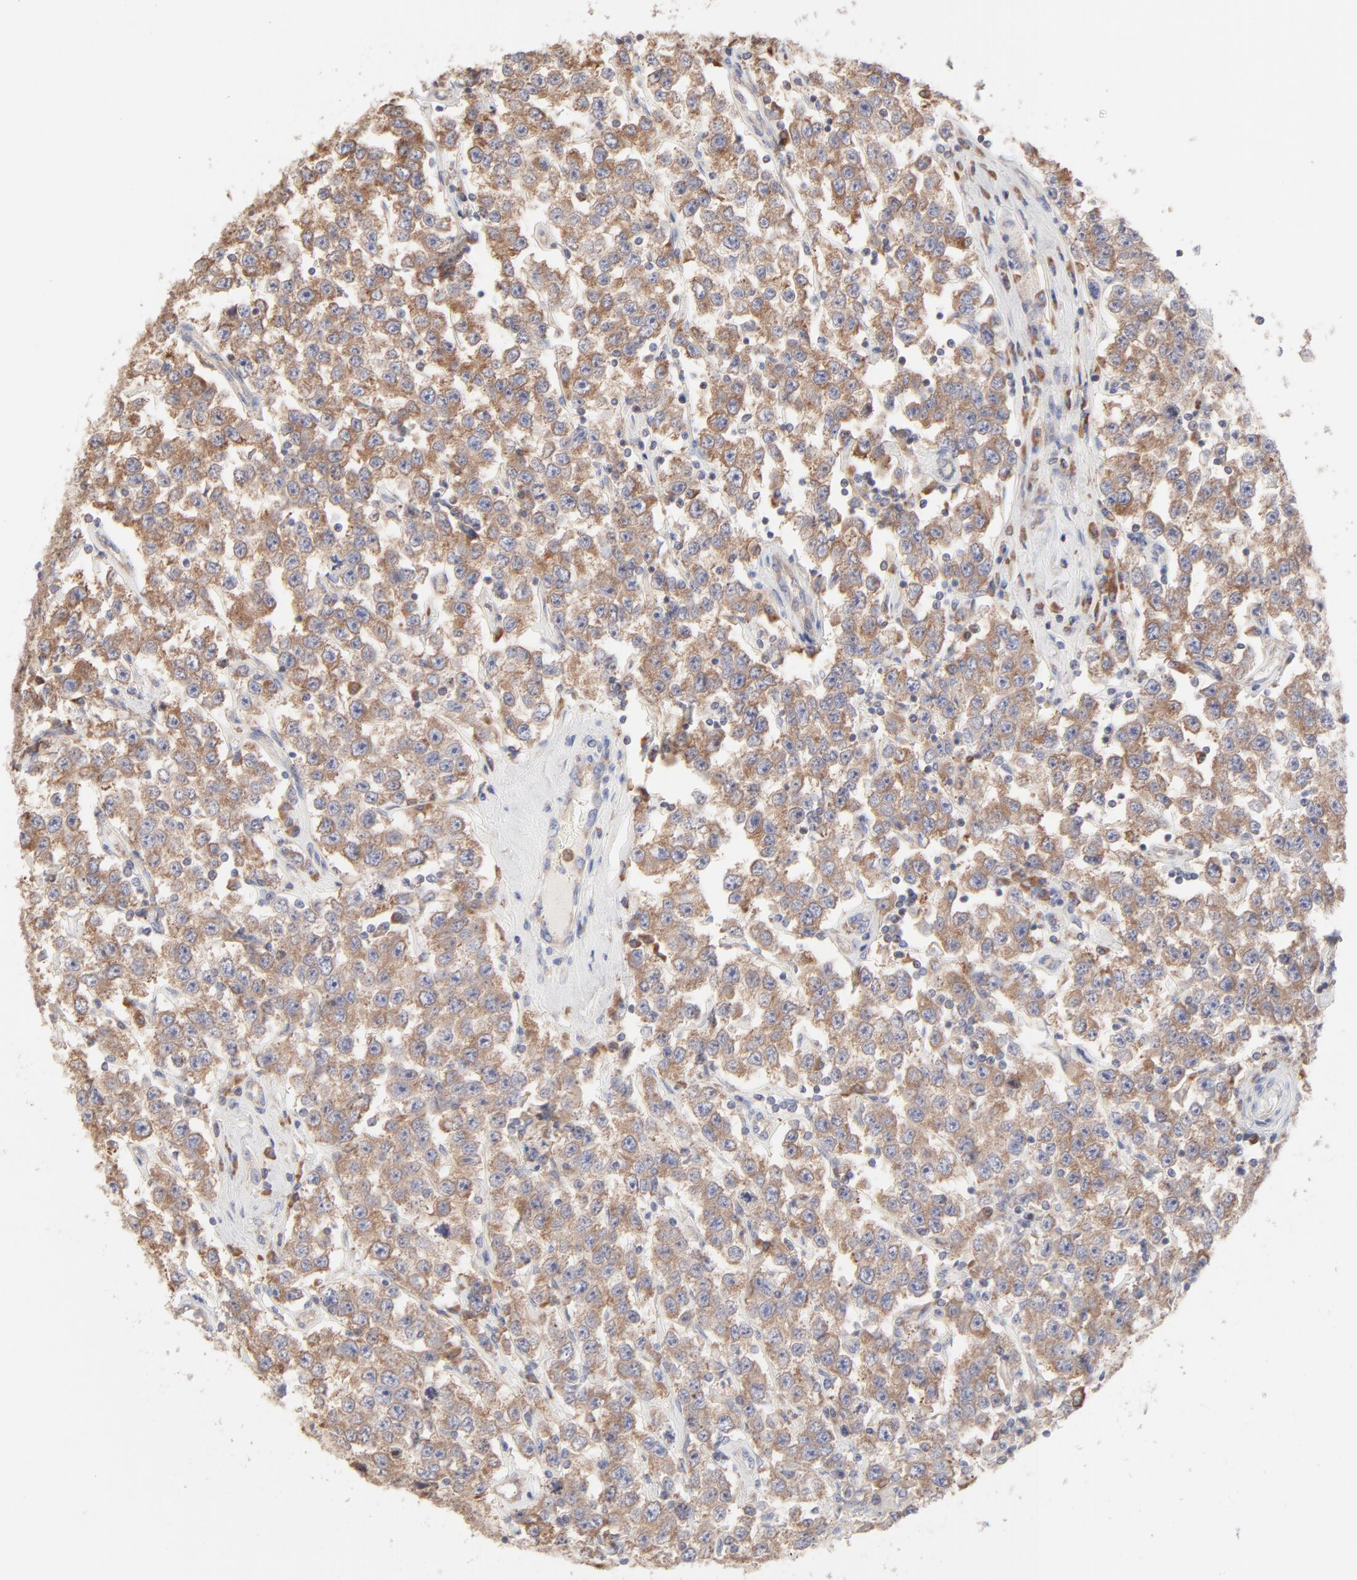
{"staining": {"intensity": "moderate", "quantity": ">75%", "location": "cytoplasmic/membranous"}, "tissue": "testis cancer", "cell_type": "Tumor cells", "image_type": "cancer", "snomed": [{"axis": "morphology", "description": "Seminoma, NOS"}, {"axis": "topography", "description": "Testis"}], "caption": "A brown stain highlights moderate cytoplasmic/membranous positivity of a protein in testis cancer tumor cells.", "gene": "RPS21", "patient": {"sex": "male", "age": 52}}